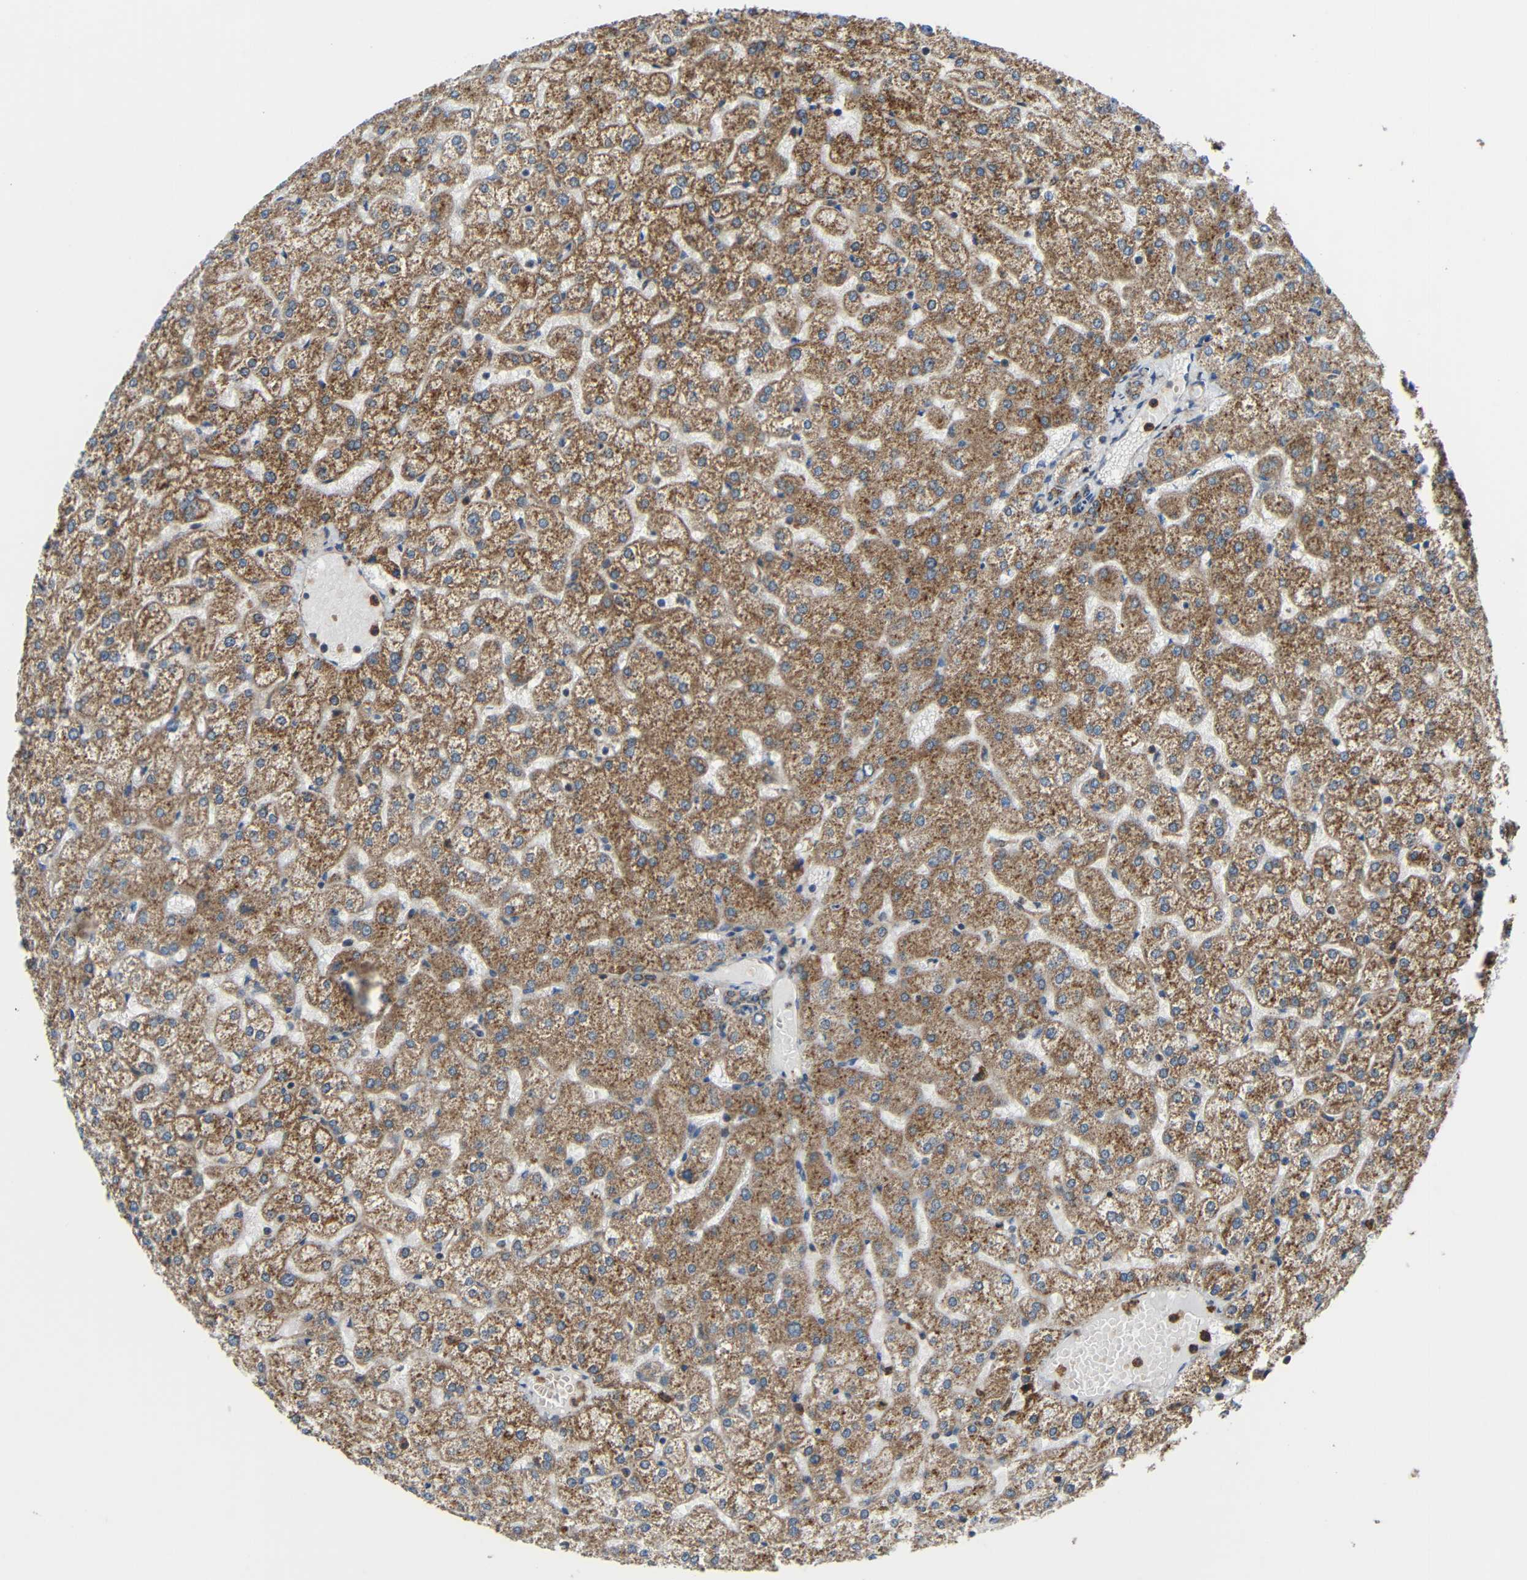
{"staining": {"intensity": "weak", "quantity": ">75%", "location": "cytoplasmic/membranous"}, "tissue": "liver", "cell_type": "Cholangiocytes", "image_type": "normal", "snomed": [{"axis": "morphology", "description": "Normal tissue, NOS"}, {"axis": "topography", "description": "Liver"}], "caption": "Protein expression analysis of unremarkable liver exhibits weak cytoplasmic/membranous expression in about >75% of cholangiocytes.", "gene": "C1GALT1", "patient": {"sex": "female", "age": 32}}